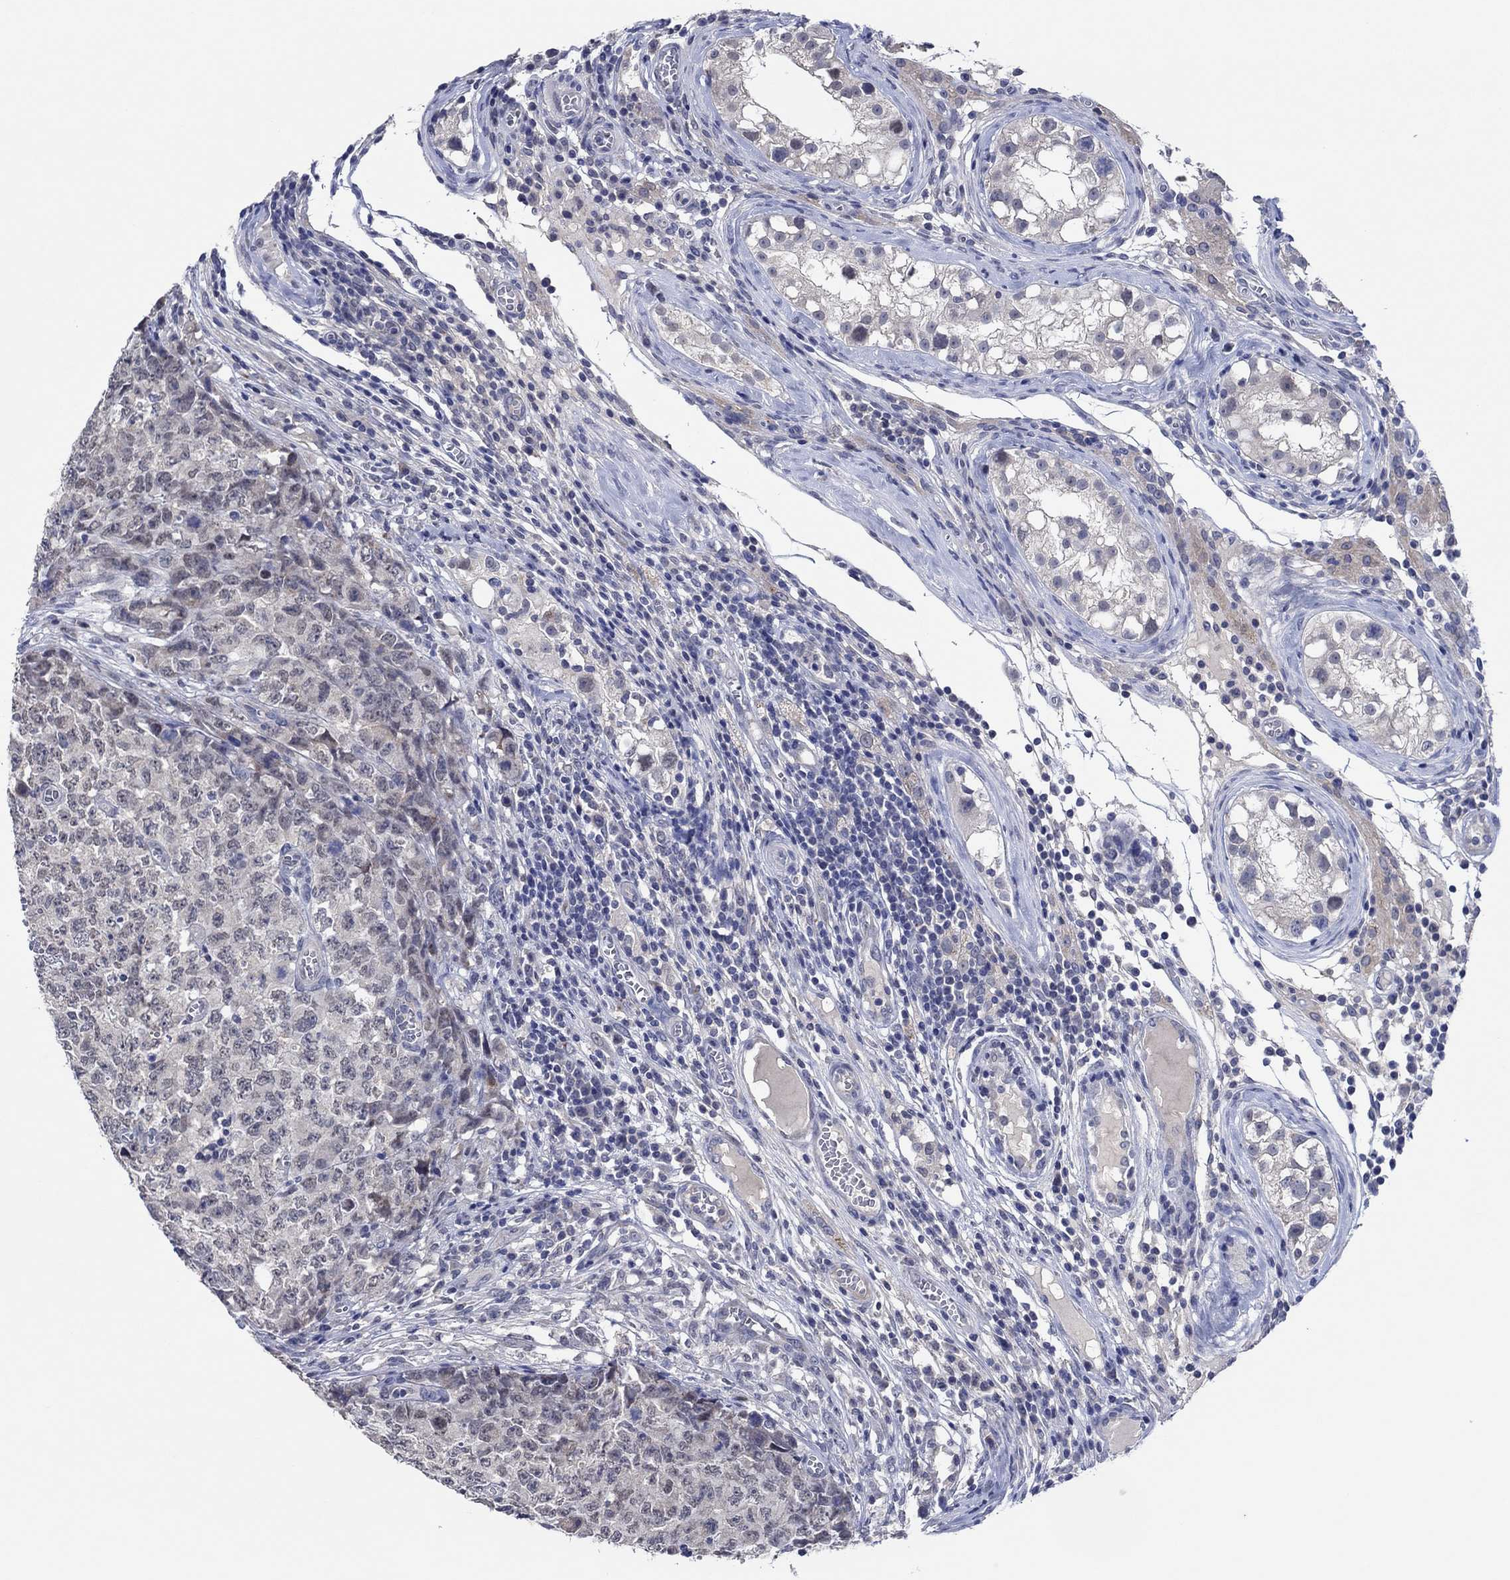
{"staining": {"intensity": "negative", "quantity": "none", "location": "none"}, "tissue": "testis cancer", "cell_type": "Tumor cells", "image_type": "cancer", "snomed": [{"axis": "morphology", "description": "Carcinoma, Embryonal, NOS"}, {"axis": "topography", "description": "Testis"}], "caption": "Immunohistochemistry micrograph of neoplastic tissue: testis cancer (embryonal carcinoma) stained with DAB (3,3'-diaminobenzidine) reveals no significant protein staining in tumor cells.", "gene": "PRRT3", "patient": {"sex": "male", "age": 23}}